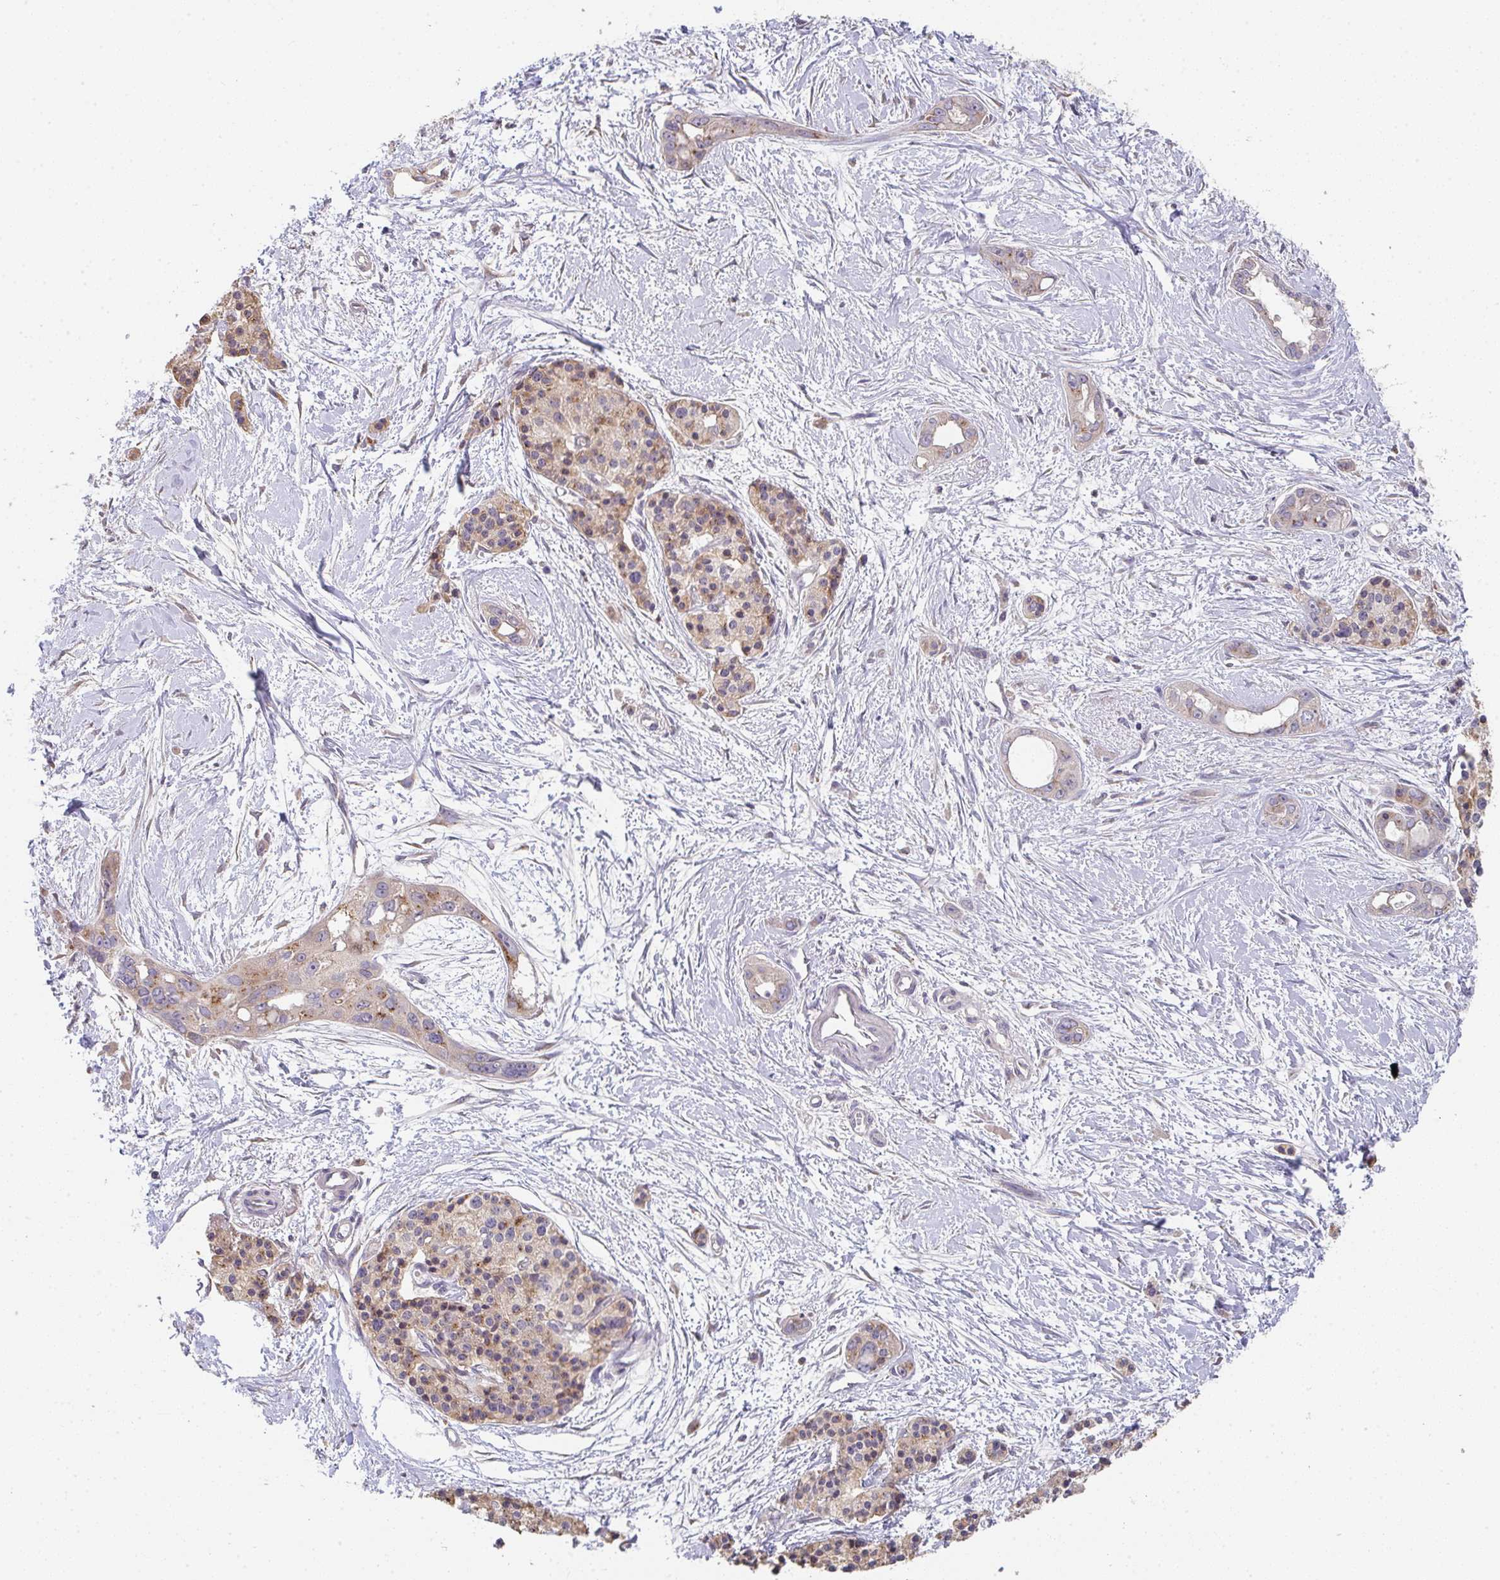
{"staining": {"intensity": "moderate", "quantity": "<25%", "location": "cytoplasmic/membranous"}, "tissue": "pancreatic cancer", "cell_type": "Tumor cells", "image_type": "cancer", "snomed": [{"axis": "morphology", "description": "Adenocarcinoma, NOS"}, {"axis": "topography", "description": "Pancreas"}], "caption": "An IHC histopathology image of tumor tissue is shown. Protein staining in brown highlights moderate cytoplasmic/membranous positivity in pancreatic adenocarcinoma within tumor cells.", "gene": "TSPAN31", "patient": {"sex": "female", "age": 50}}